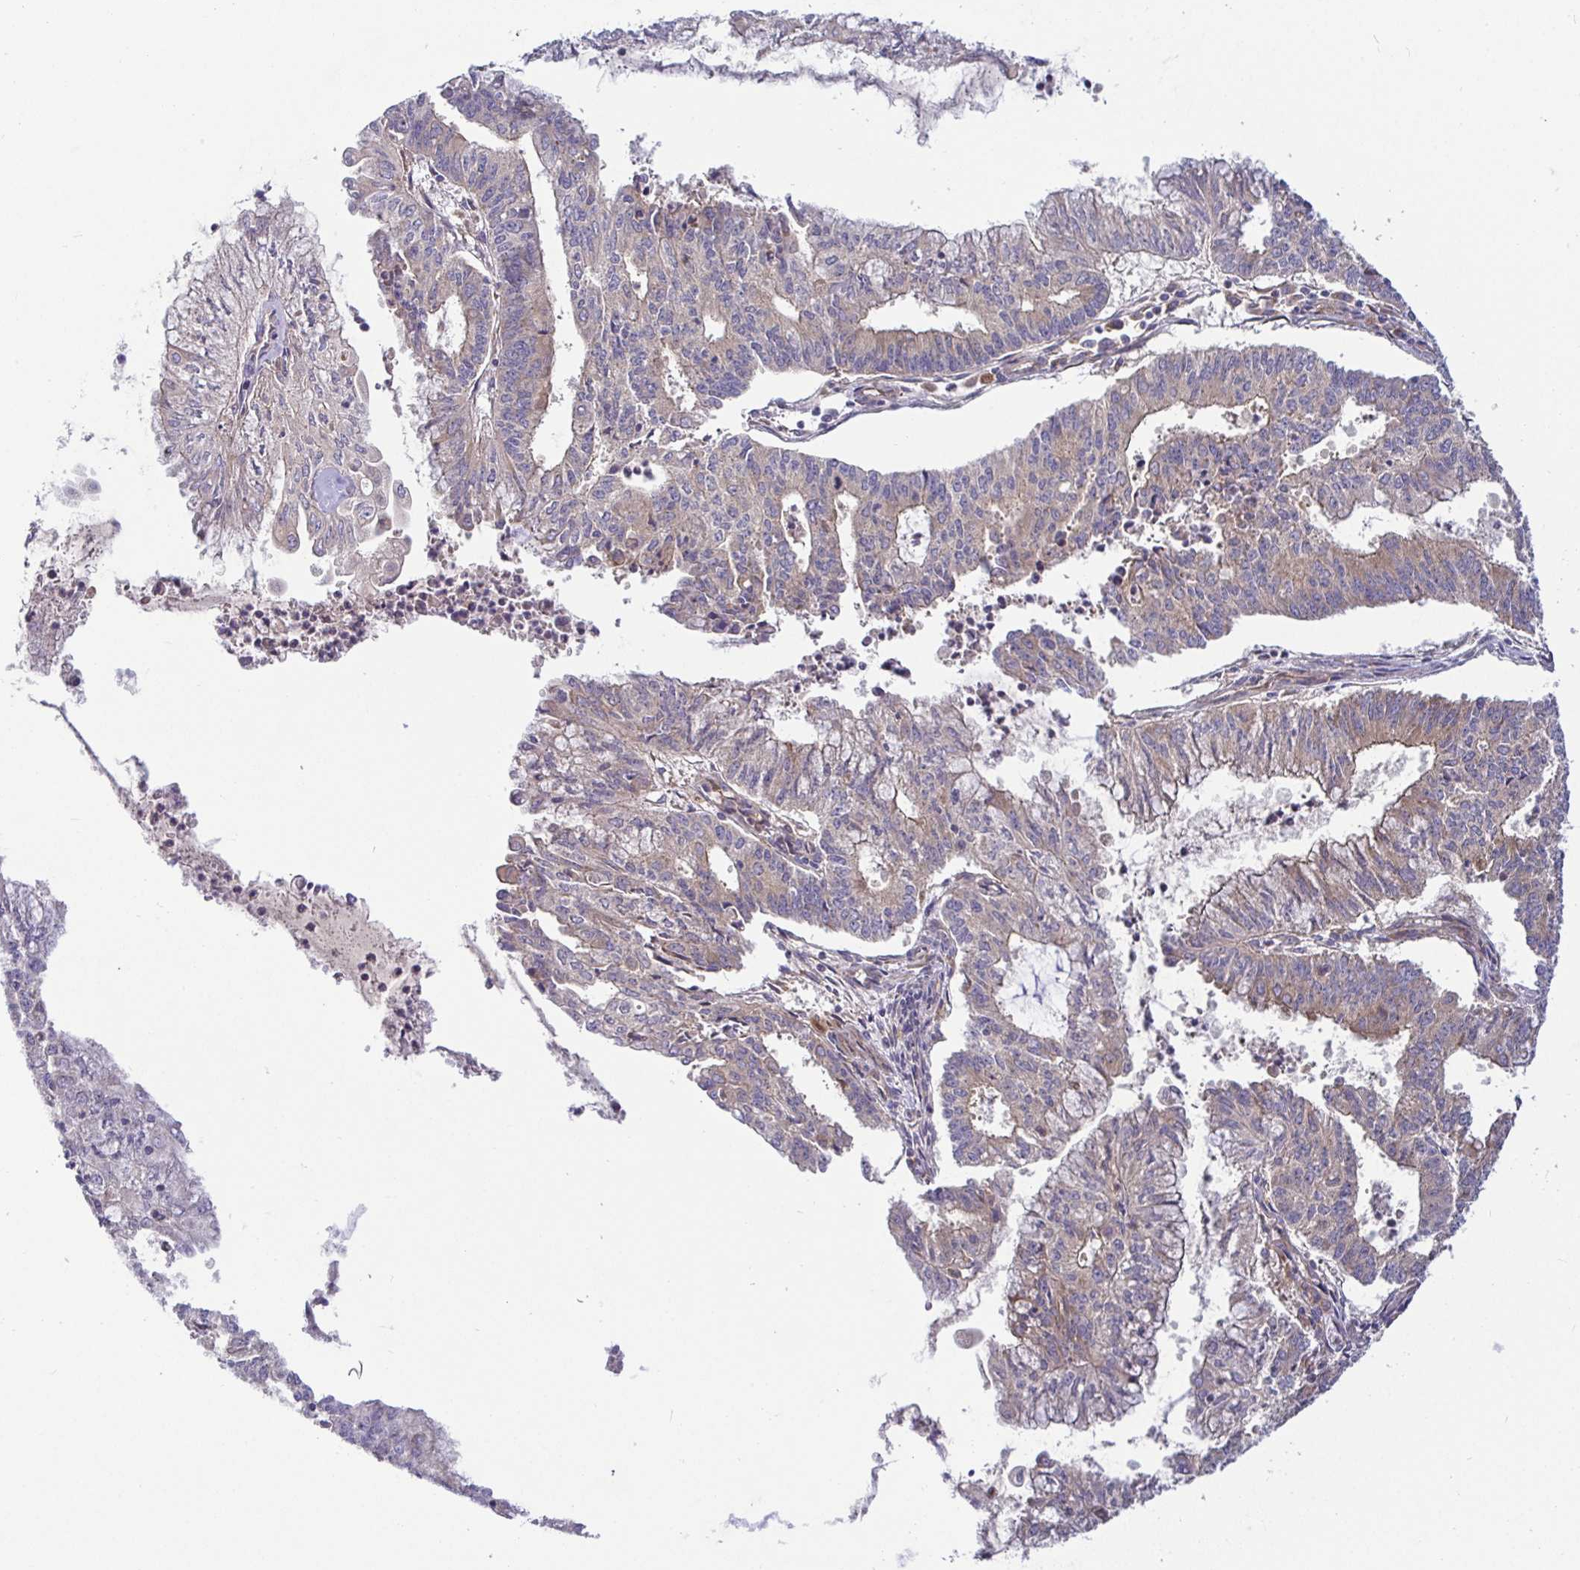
{"staining": {"intensity": "weak", "quantity": "25%-75%", "location": "cytoplasmic/membranous"}, "tissue": "endometrial cancer", "cell_type": "Tumor cells", "image_type": "cancer", "snomed": [{"axis": "morphology", "description": "Adenocarcinoma, NOS"}, {"axis": "topography", "description": "Endometrium"}], "caption": "Endometrial cancer was stained to show a protein in brown. There is low levels of weak cytoplasmic/membranous expression in about 25%-75% of tumor cells. (DAB (3,3'-diaminobenzidine) = brown stain, brightfield microscopy at high magnification).", "gene": "SNX8", "patient": {"sex": "female", "age": 61}}